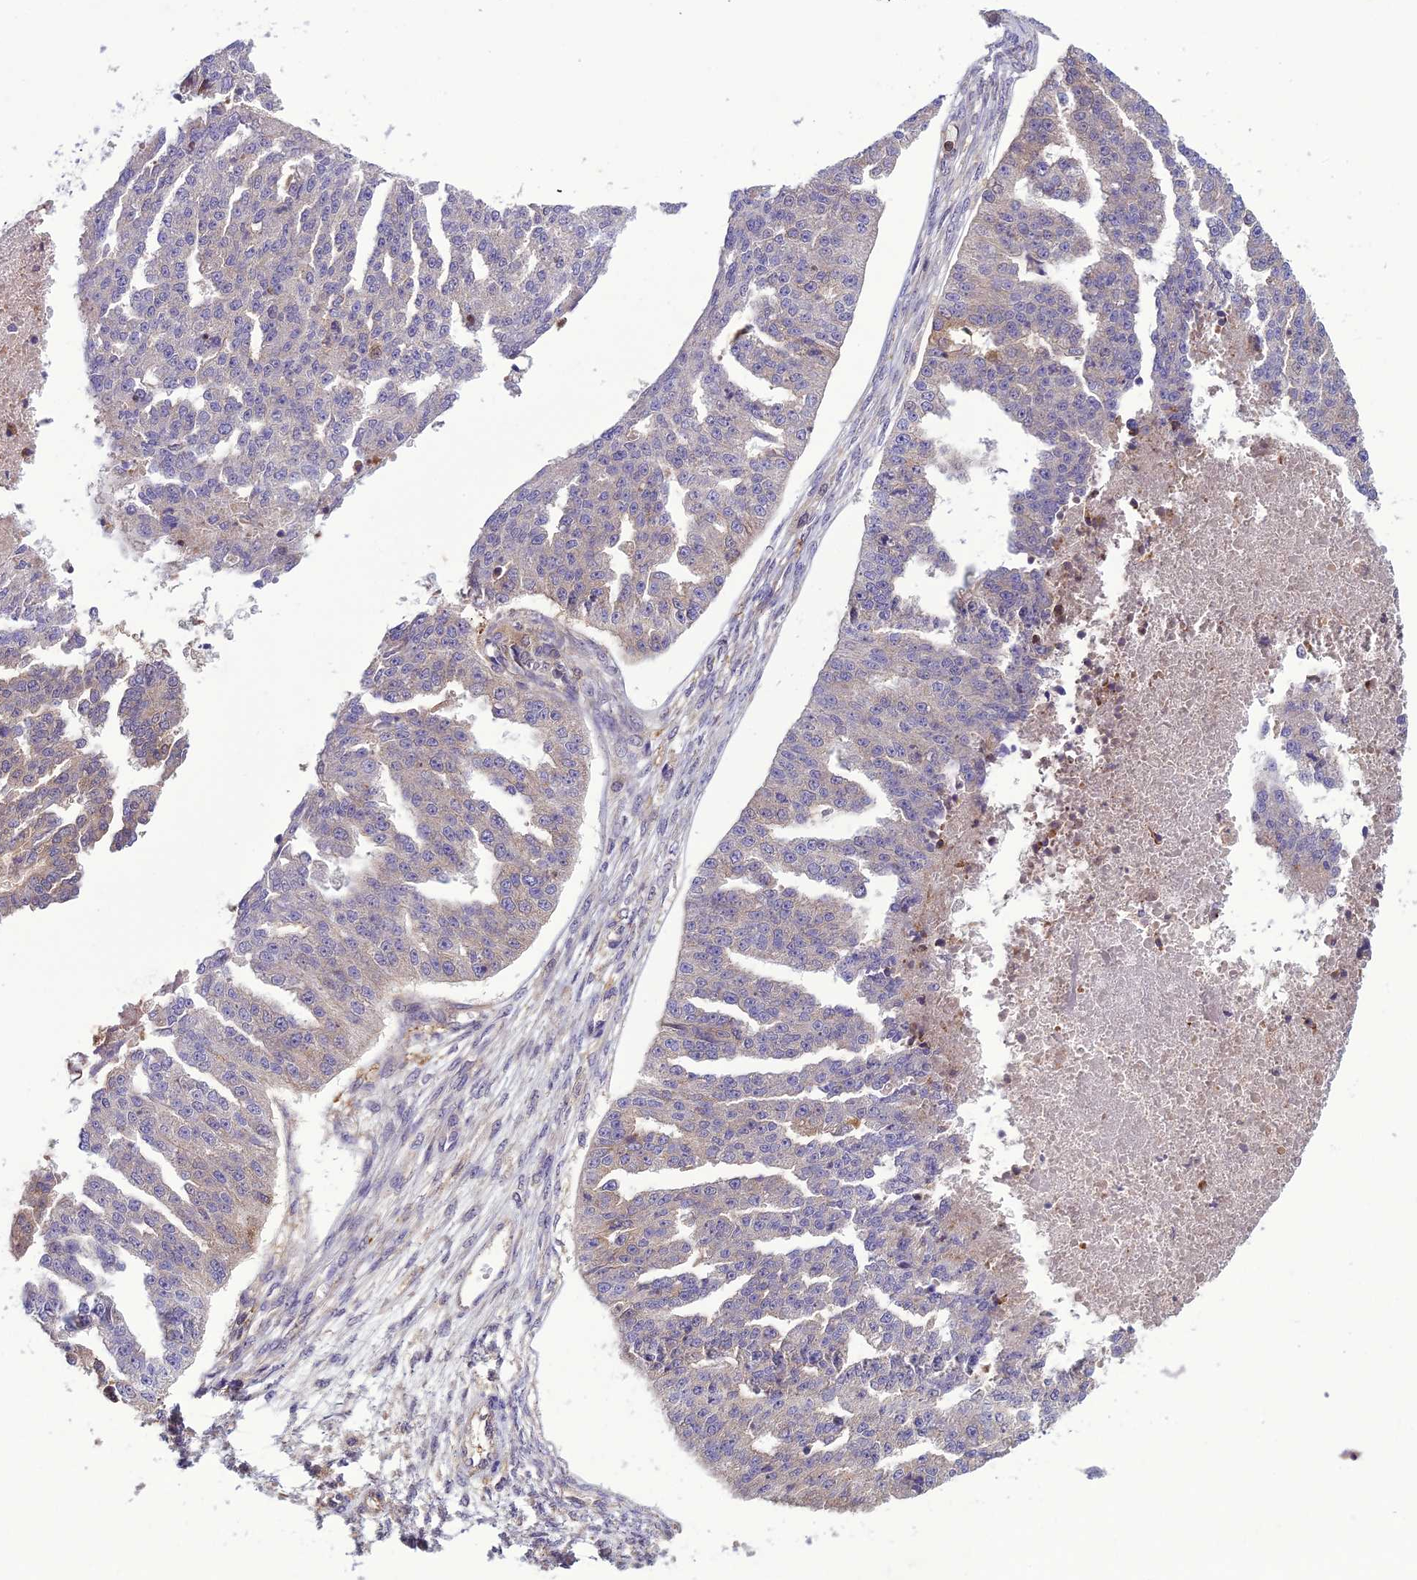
{"staining": {"intensity": "moderate", "quantity": "<25%", "location": "cytoplasmic/membranous"}, "tissue": "ovarian cancer", "cell_type": "Tumor cells", "image_type": "cancer", "snomed": [{"axis": "morphology", "description": "Cystadenocarcinoma, serous, NOS"}, {"axis": "topography", "description": "Ovary"}], "caption": "Immunohistochemistry (IHC) (DAB) staining of ovarian serous cystadenocarcinoma demonstrates moderate cytoplasmic/membranous protein expression in approximately <25% of tumor cells.", "gene": "GDF6", "patient": {"sex": "female", "age": 58}}